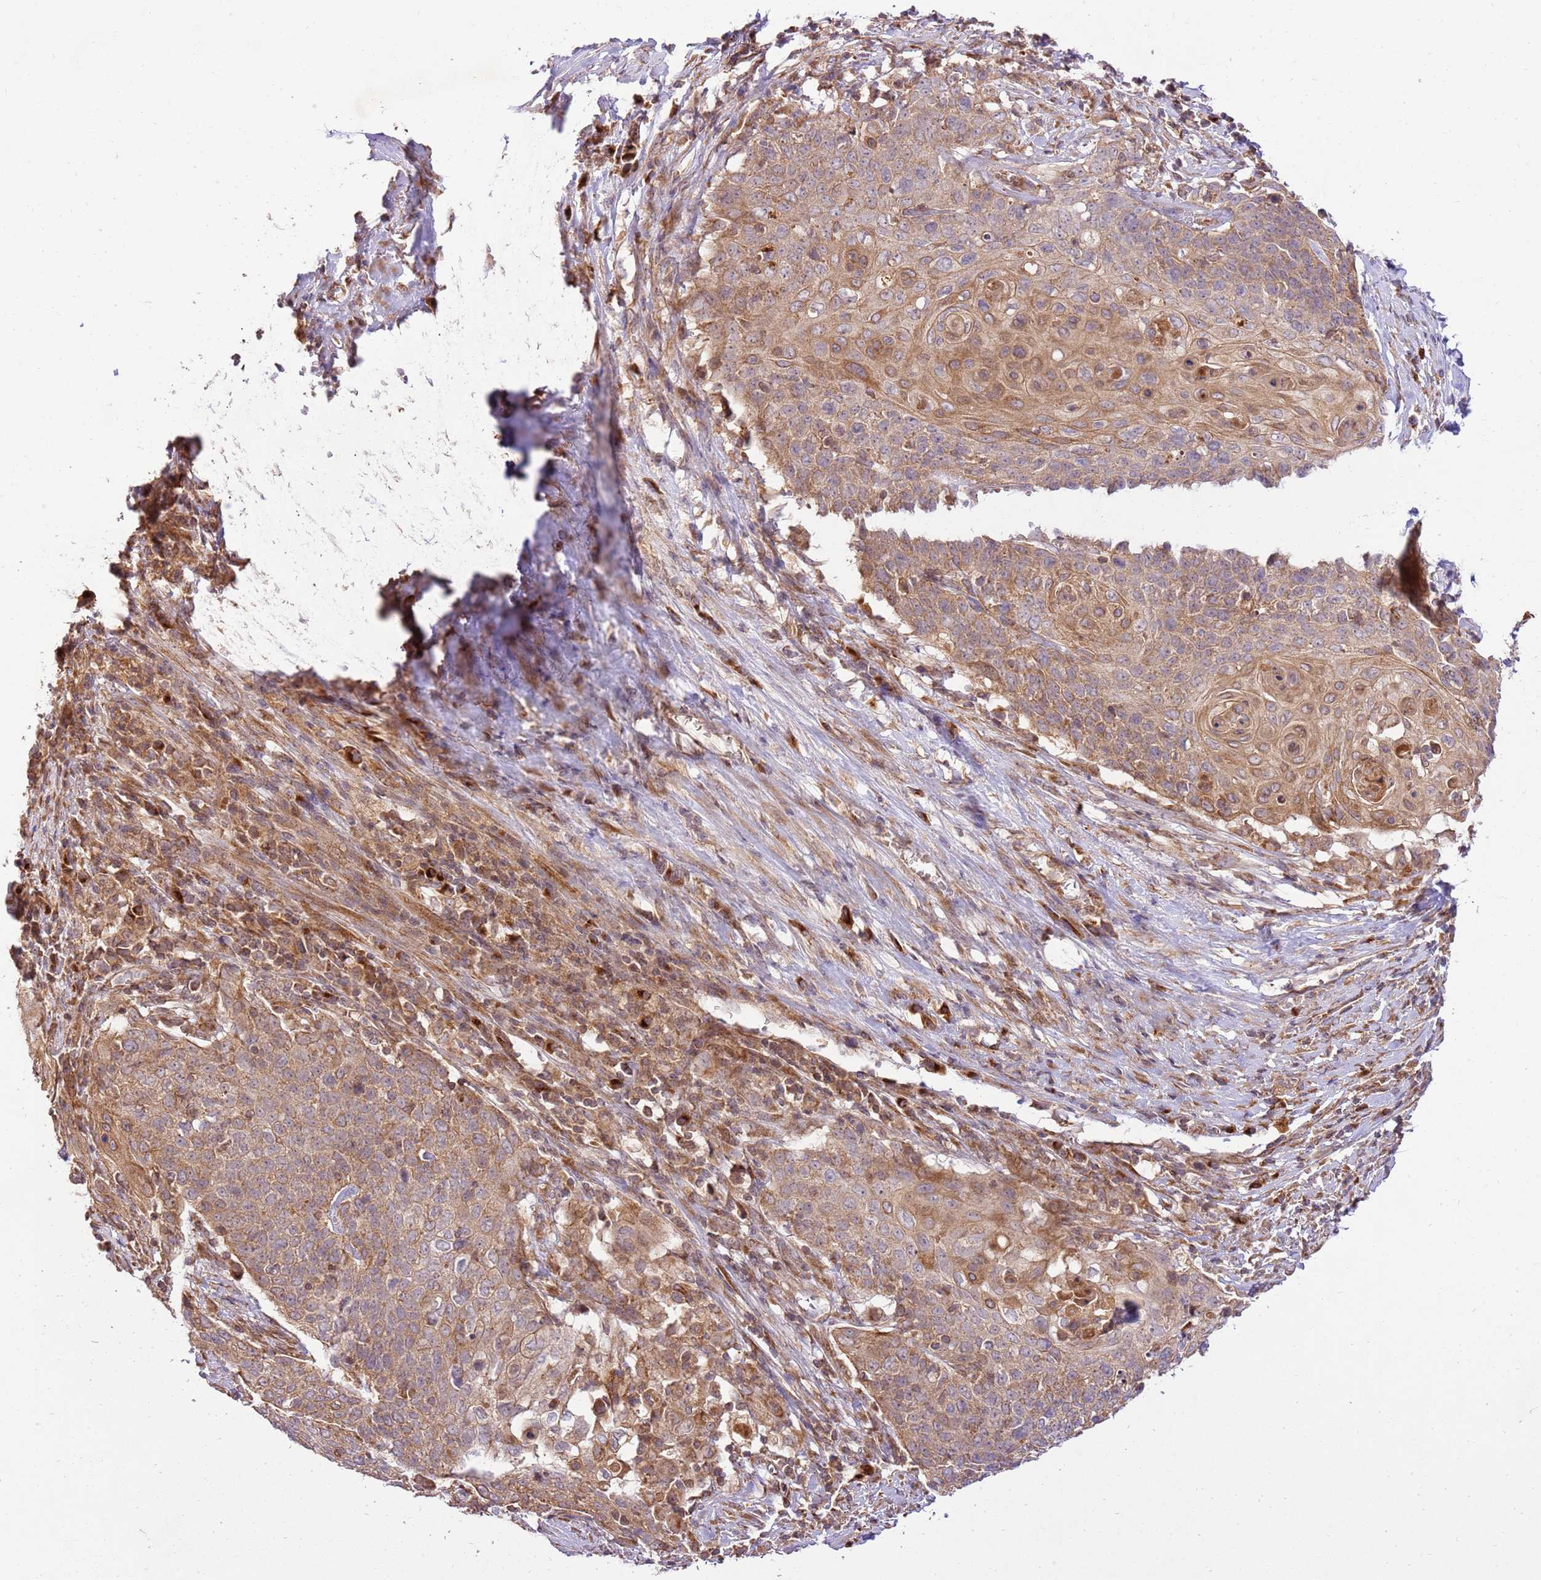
{"staining": {"intensity": "moderate", "quantity": ">75%", "location": "cytoplasmic/membranous"}, "tissue": "cervical cancer", "cell_type": "Tumor cells", "image_type": "cancer", "snomed": [{"axis": "morphology", "description": "Squamous cell carcinoma, NOS"}, {"axis": "topography", "description": "Cervix"}], "caption": "Immunohistochemistry micrograph of cervical cancer stained for a protein (brown), which exhibits medium levels of moderate cytoplasmic/membranous staining in about >75% of tumor cells.", "gene": "SPATA2L", "patient": {"sex": "female", "age": 39}}